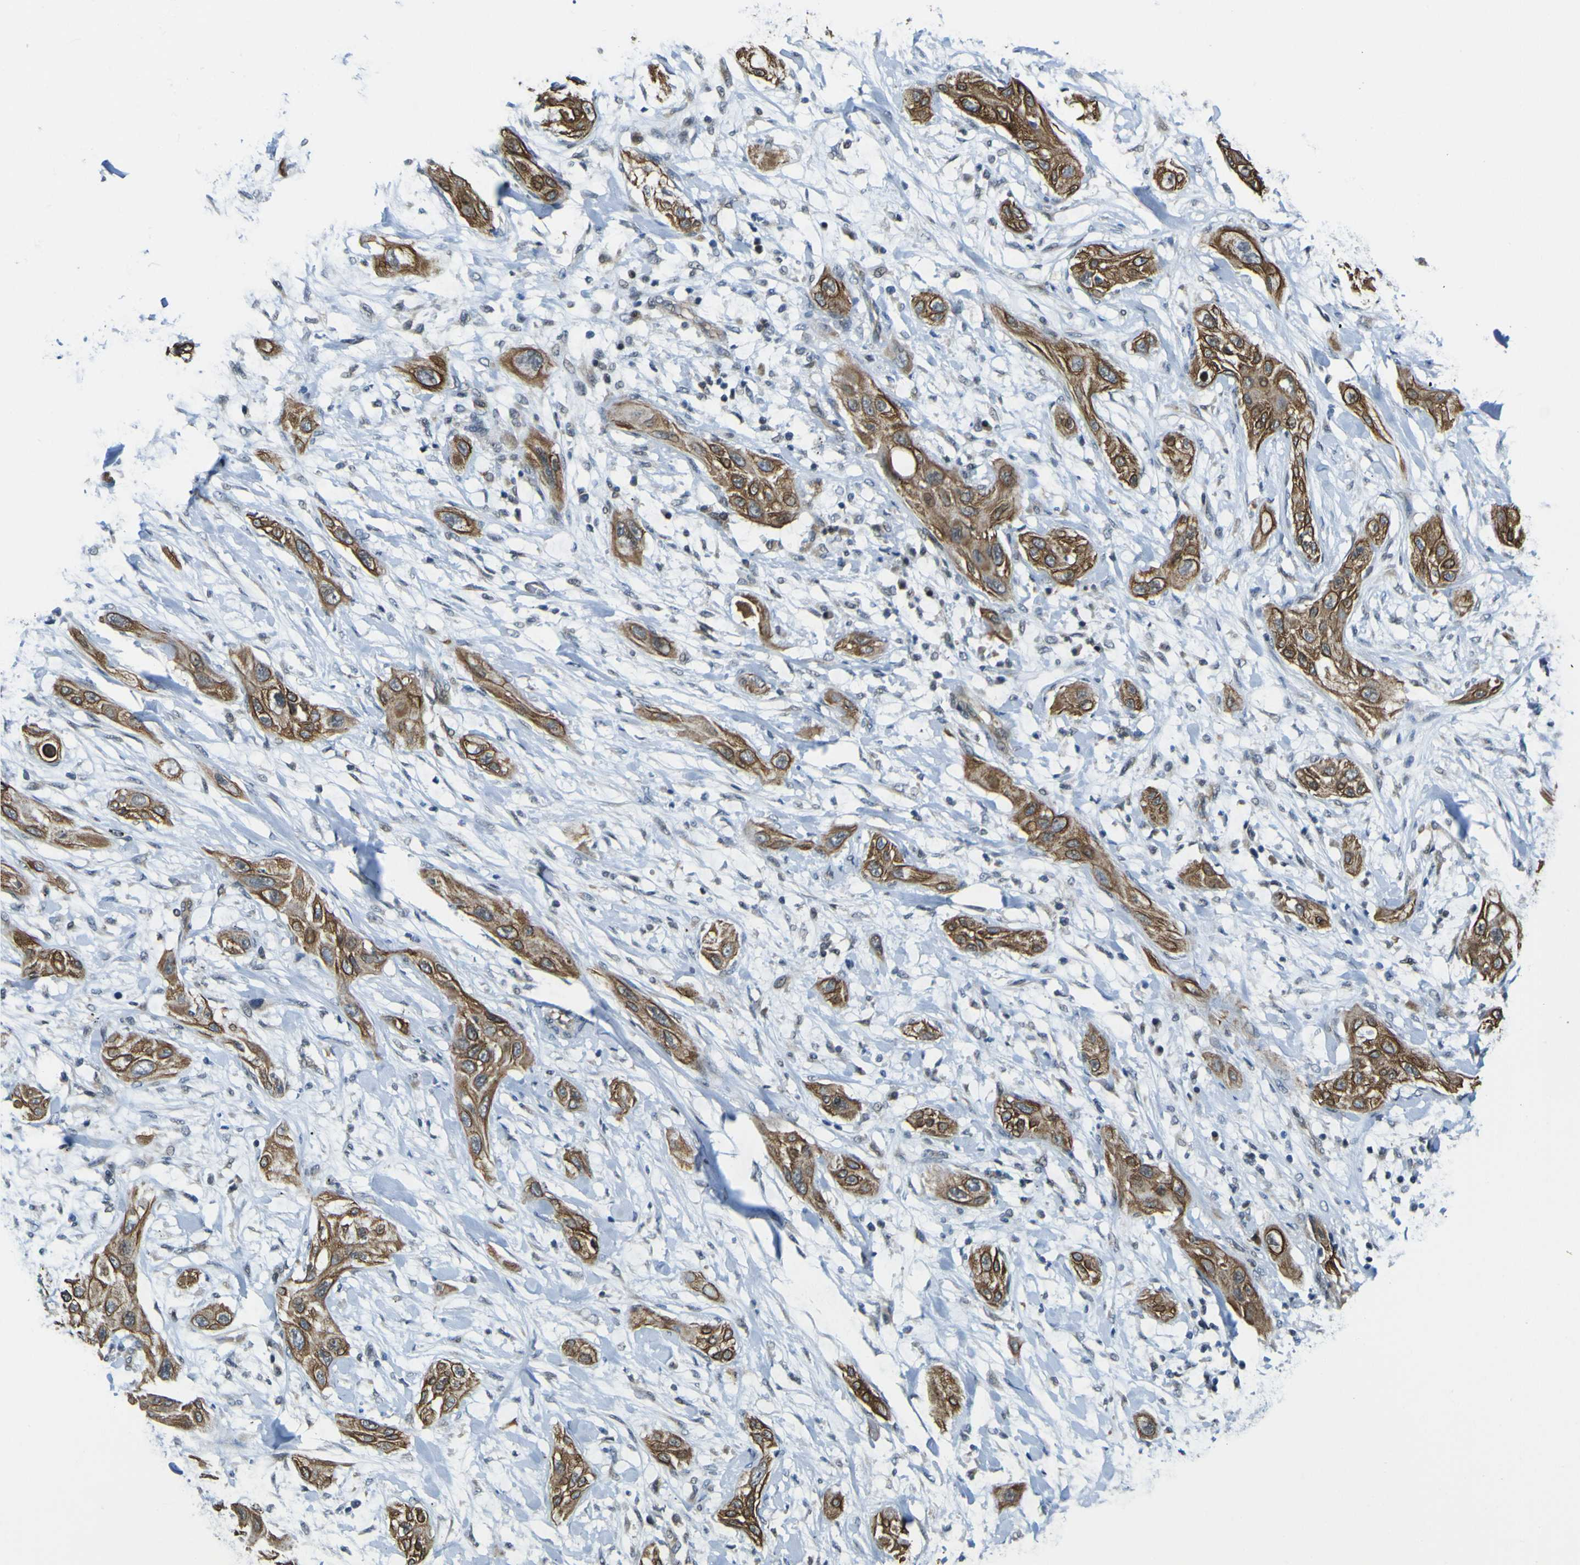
{"staining": {"intensity": "strong", "quantity": ">75%", "location": "cytoplasmic/membranous"}, "tissue": "lung cancer", "cell_type": "Tumor cells", "image_type": "cancer", "snomed": [{"axis": "morphology", "description": "Squamous cell carcinoma, NOS"}, {"axis": "topography", "description": "Lung"}], "caption": "A micrograph showing strong cytoplasmic/membranous expression in about >75% of tumor cells in squamous cell carcinoma (lung), as visualized by brown immunohistochemical staining.", "gene": "KDM7A", "patient": {"sex": "female", "age": 47}}